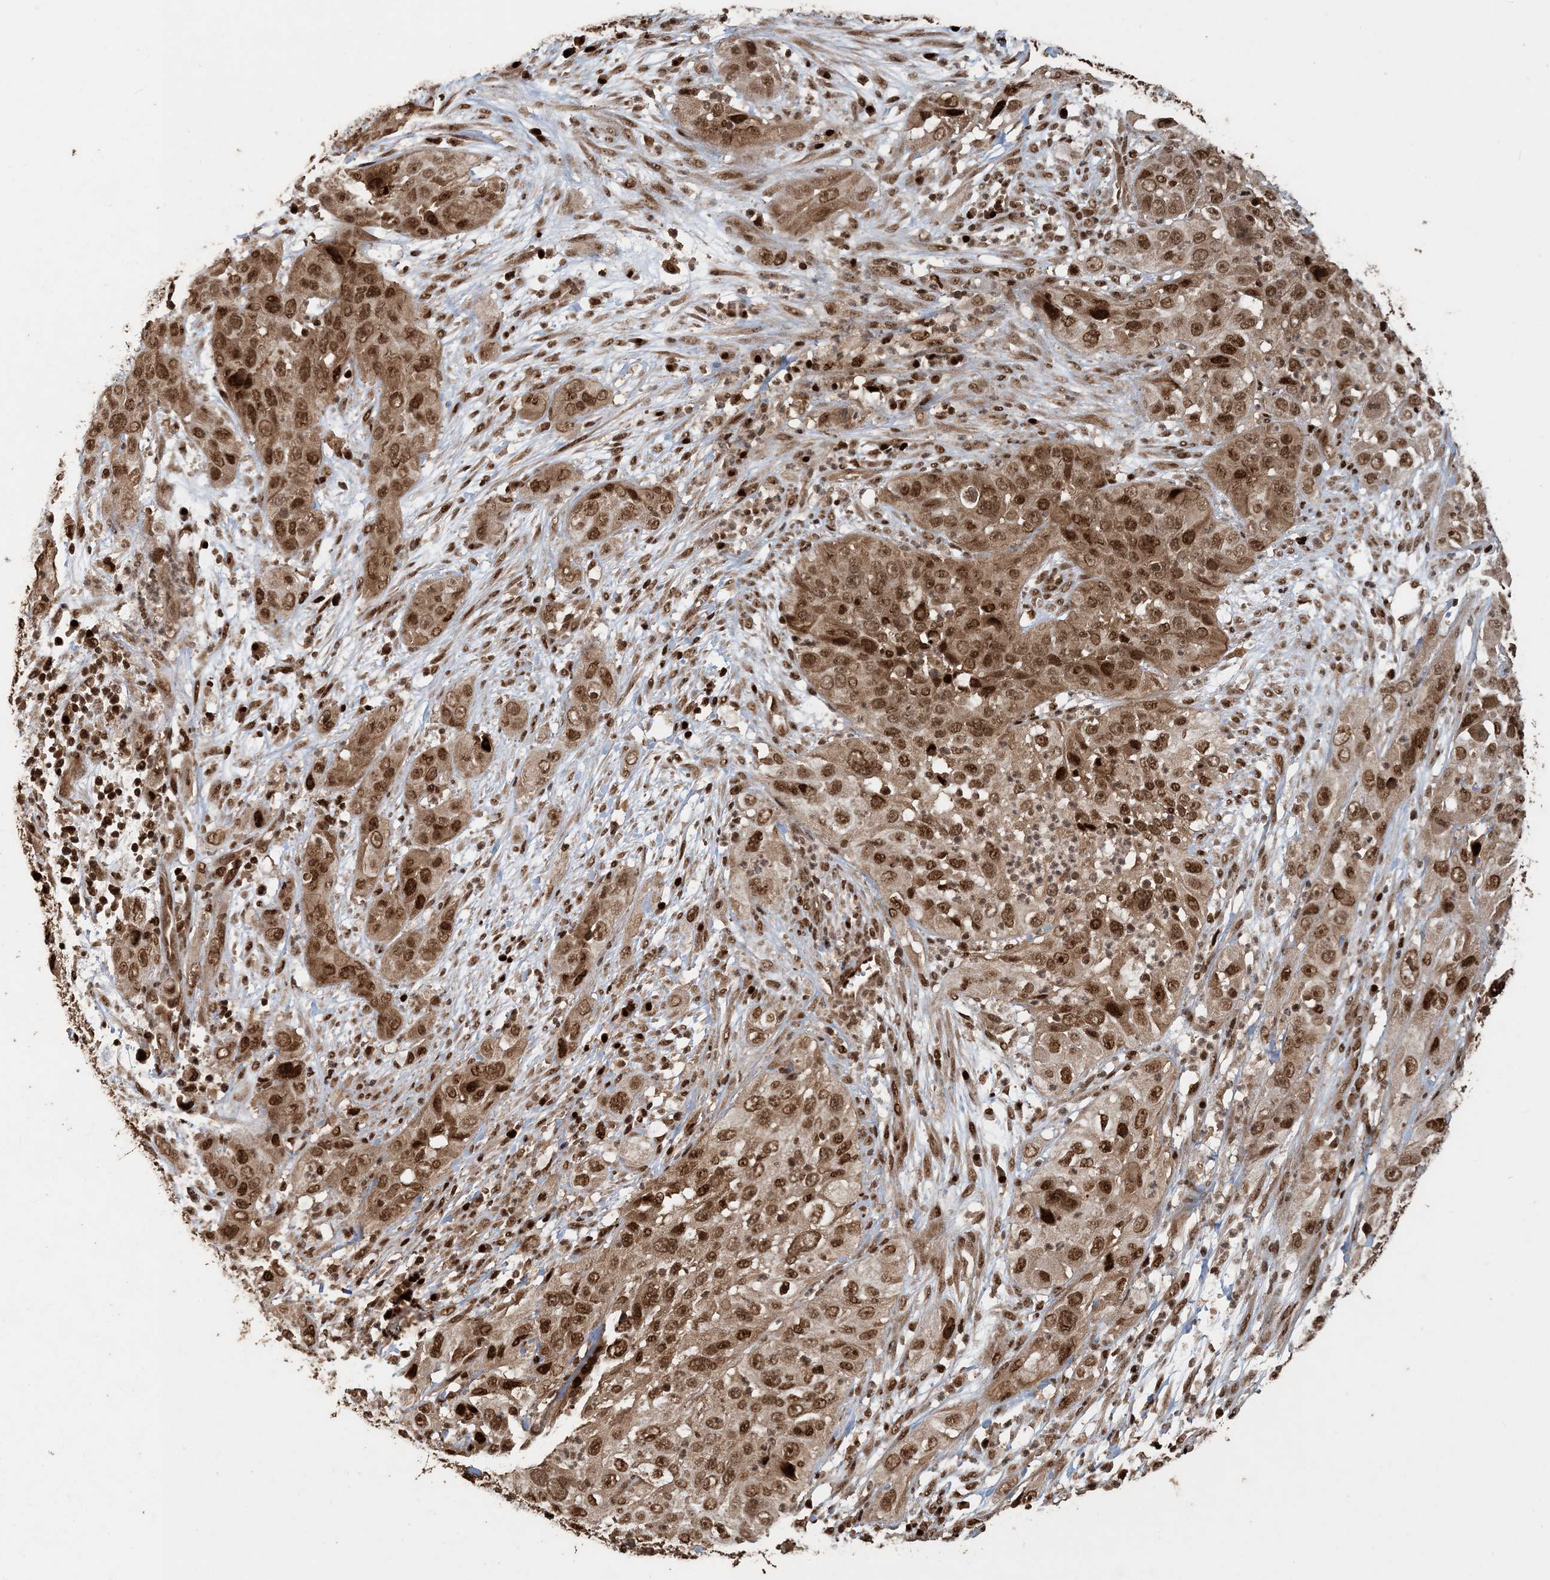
{"staining": {"intensity": "strong", "quantity": ">75%", "location": "cytoplasmic/membranous,nuclear"}, "tissue": "cervical cancer", "cell_type": "Tumor cells", "image_type": "cancer", "snomed": [{"axis": "morphology", "description": "Squamous cell carcinoma, NOS"}, {"axis": "topography", "description": "Cervix"}], "caption": "Tumor cells exhibit high levels of strong cytoplasmic/membranous and nuclear expression in approximately >75% of cells in human cervical squamous cell carcinoma. The protein is shown in brown color, while the nuclei are stained blue.", "gene": "ATP13A2", "patient": {"sex": "female", "age": 32}}